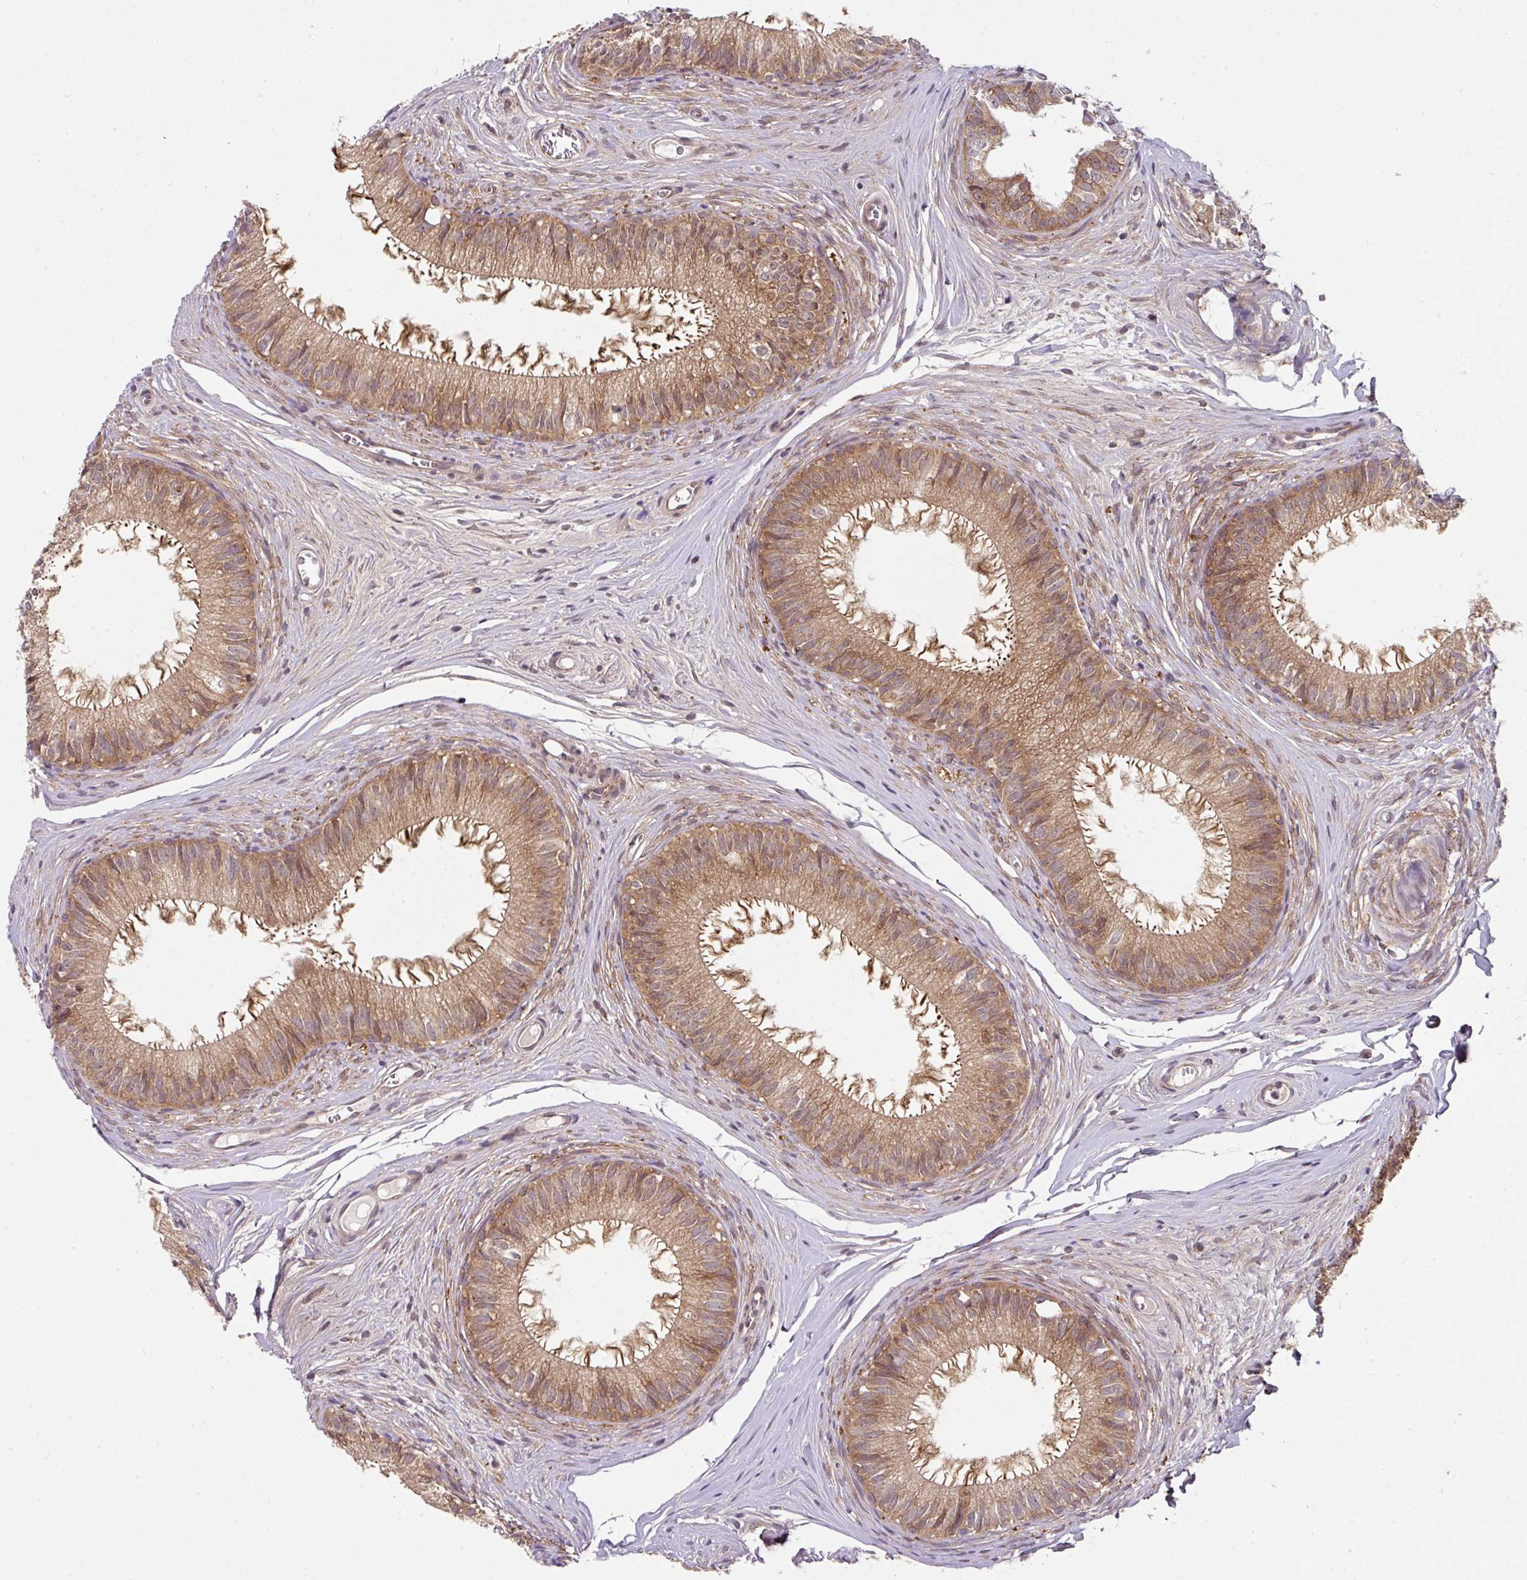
{"staining": {"intensity": "moderate", "quantity": ">75%", "location": "cytoplasmic/membranous"}, "tissue": "epididymis", "cell_type": "Glandular cells", "image_type": "normal", "snomed": [{"axis": "morphology", "description": "Normal tissue, NOS"}, {"axis": "topography", "description": "Epididymis"}], "caption": "The histopathology image displays staining of normal epididymis, revealing moderate cytoplasmic/membranous protein positivity (brown color) within glandular cells.", "gene": "CAMLG", "patient": {"sex": "male", "age": 25}}